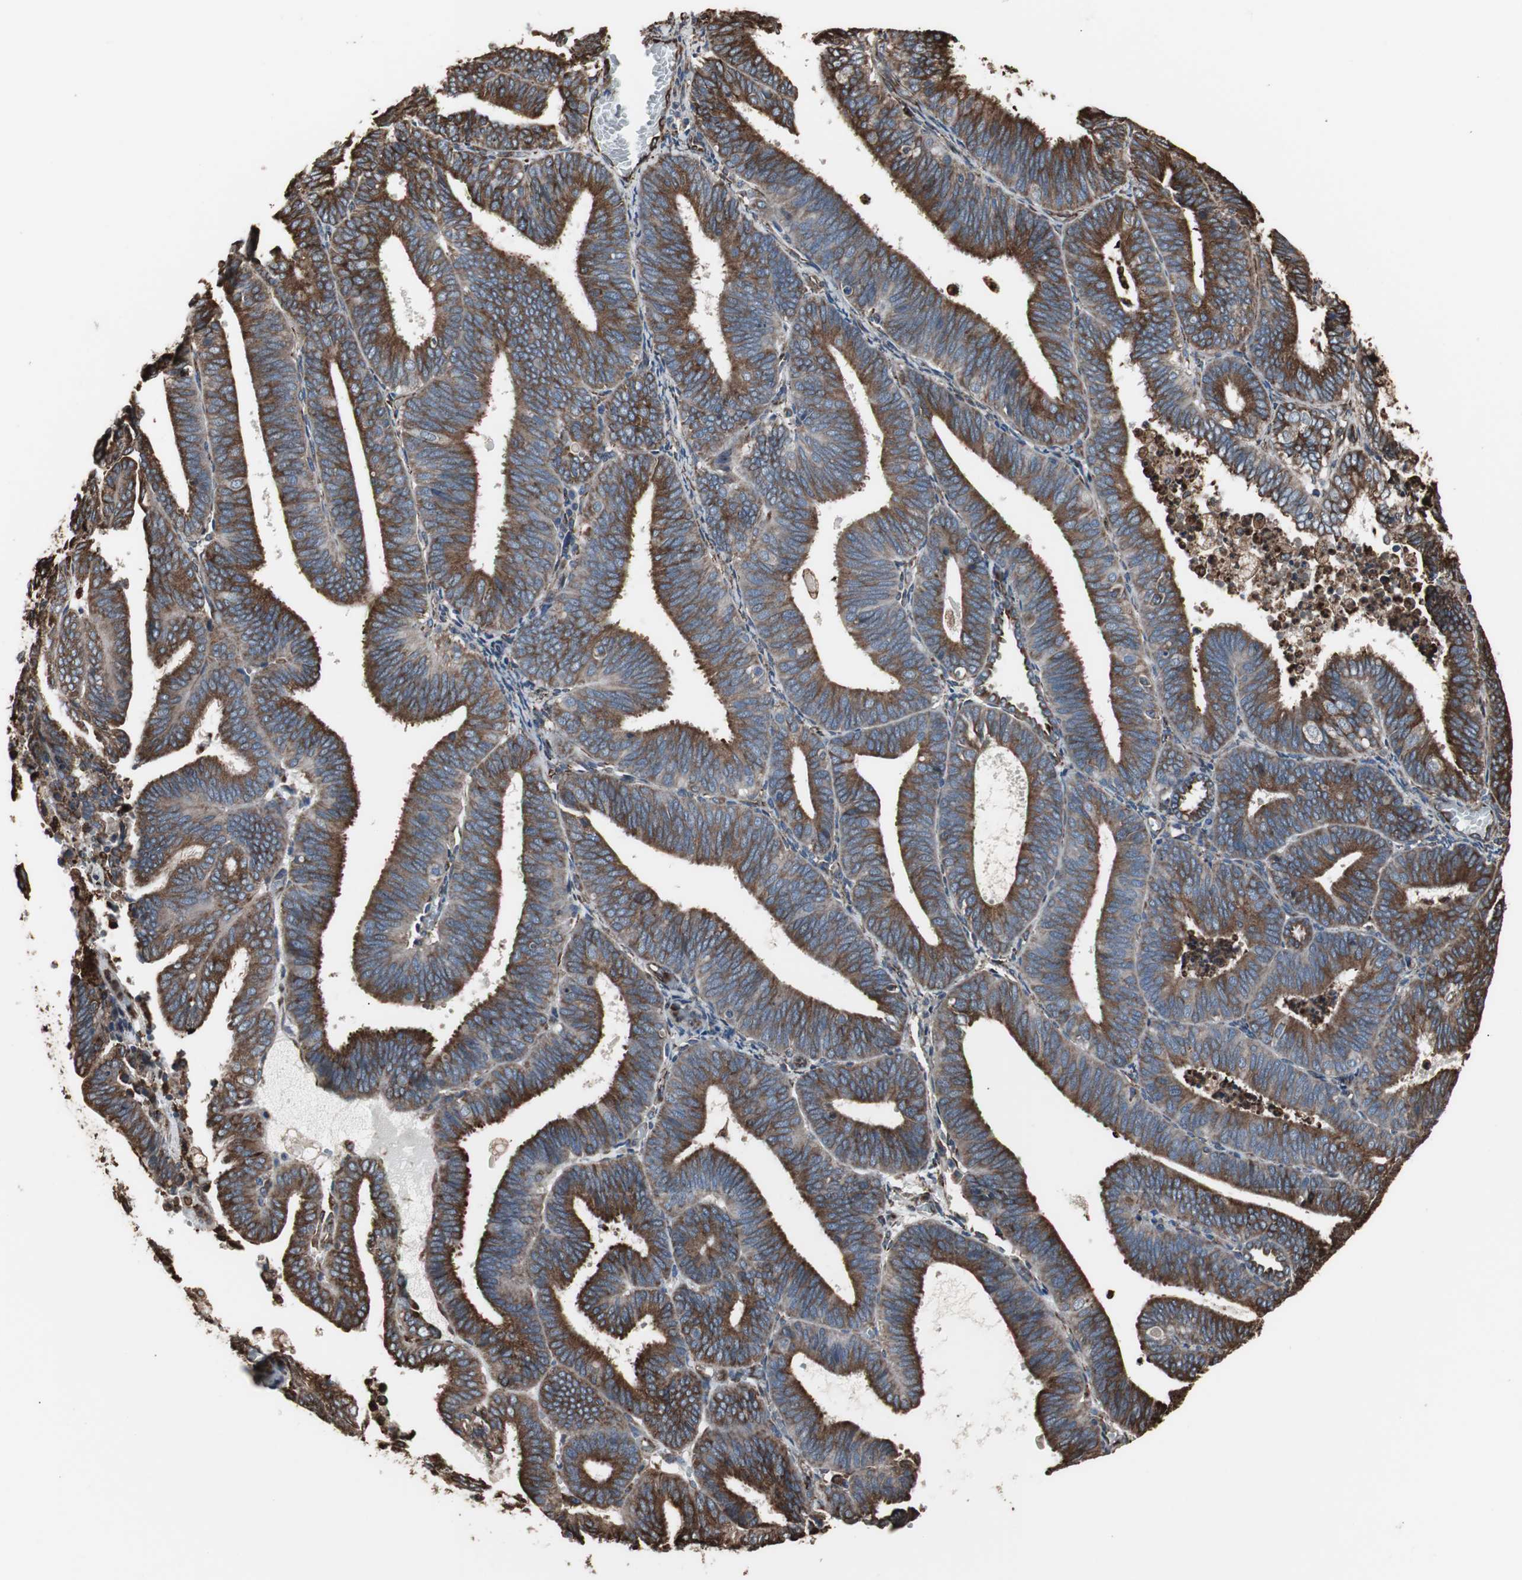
{"staining": {"intensity": "strong", "quantity": ">75%", "location": "cytoplasmic/membranous"}, "tissue": "endometrial cancer", "cell_type": "Tumor cells", "image_type": "cancer", "snomed": [{"axis": "morphology", "description": "Adenocarcinoma, NOS"}, {"axis": "topography", "description": "Uterus"}], "caption": "An image of endometrial adenocarcinoma stained for a protein reveals strong cytoplasmic/membranous brown staining in tumor cells.", "gene": "CALU", "patient": {"sex": "female", "age": 60}}